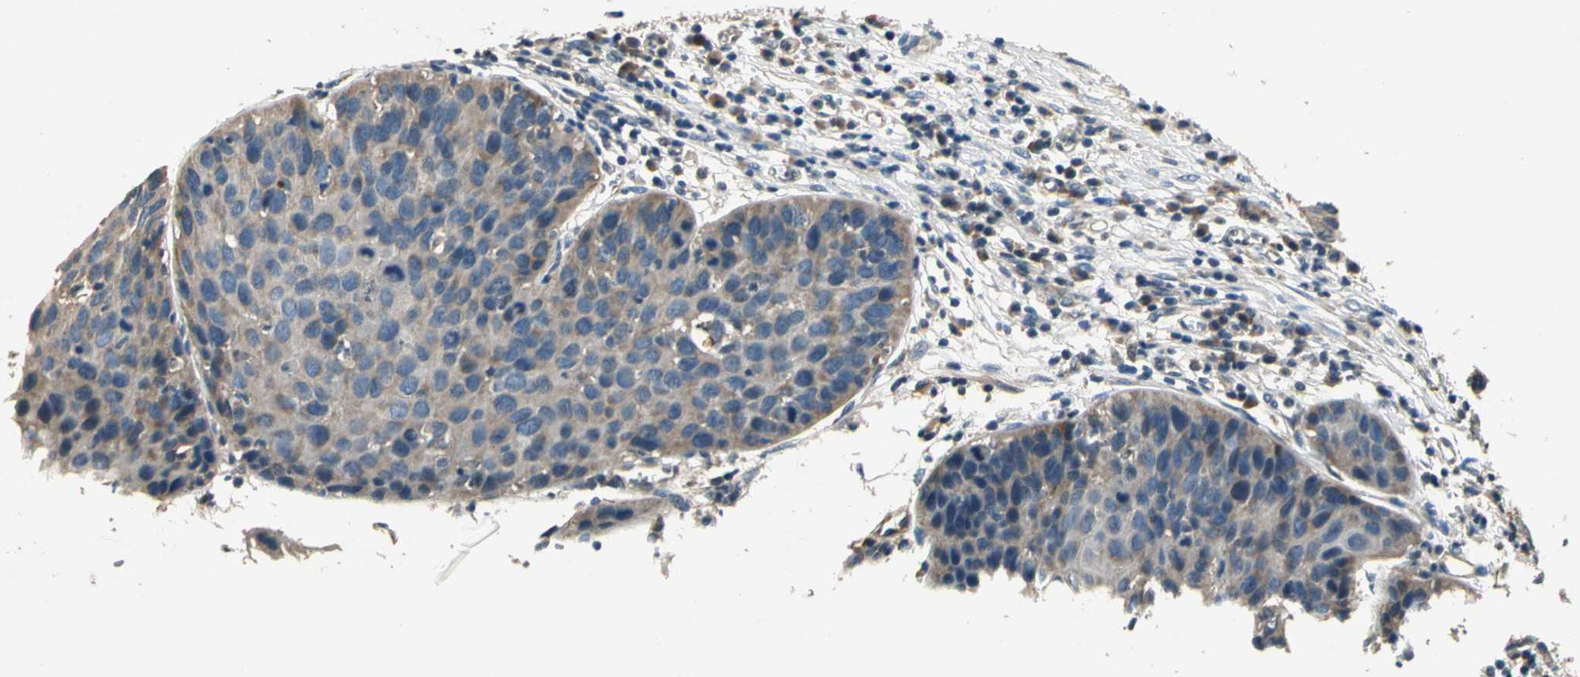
{"staining": {"intensity": "weak", "quantity": "<25%", "location": "cytoplasmic/membranous"}, "tissue": "cervical cancer", "cell_type": "Tumor cells", "image_type": "cancer", "snomed": [{"axis": "morphology", "description": "Squamous cell carcinoma, NOS"}, {"axis": "topography", "description": "Cervix"}], "caption": "Immunohistochemistry (IHC) photomicrograph of human cervical cancer (squamous cell carcinoma) stained for a protein (brown), which shows no expression in tumor cells.", "gene": "ALKBH3", "patient": {"sex": "female", "age": 38}}